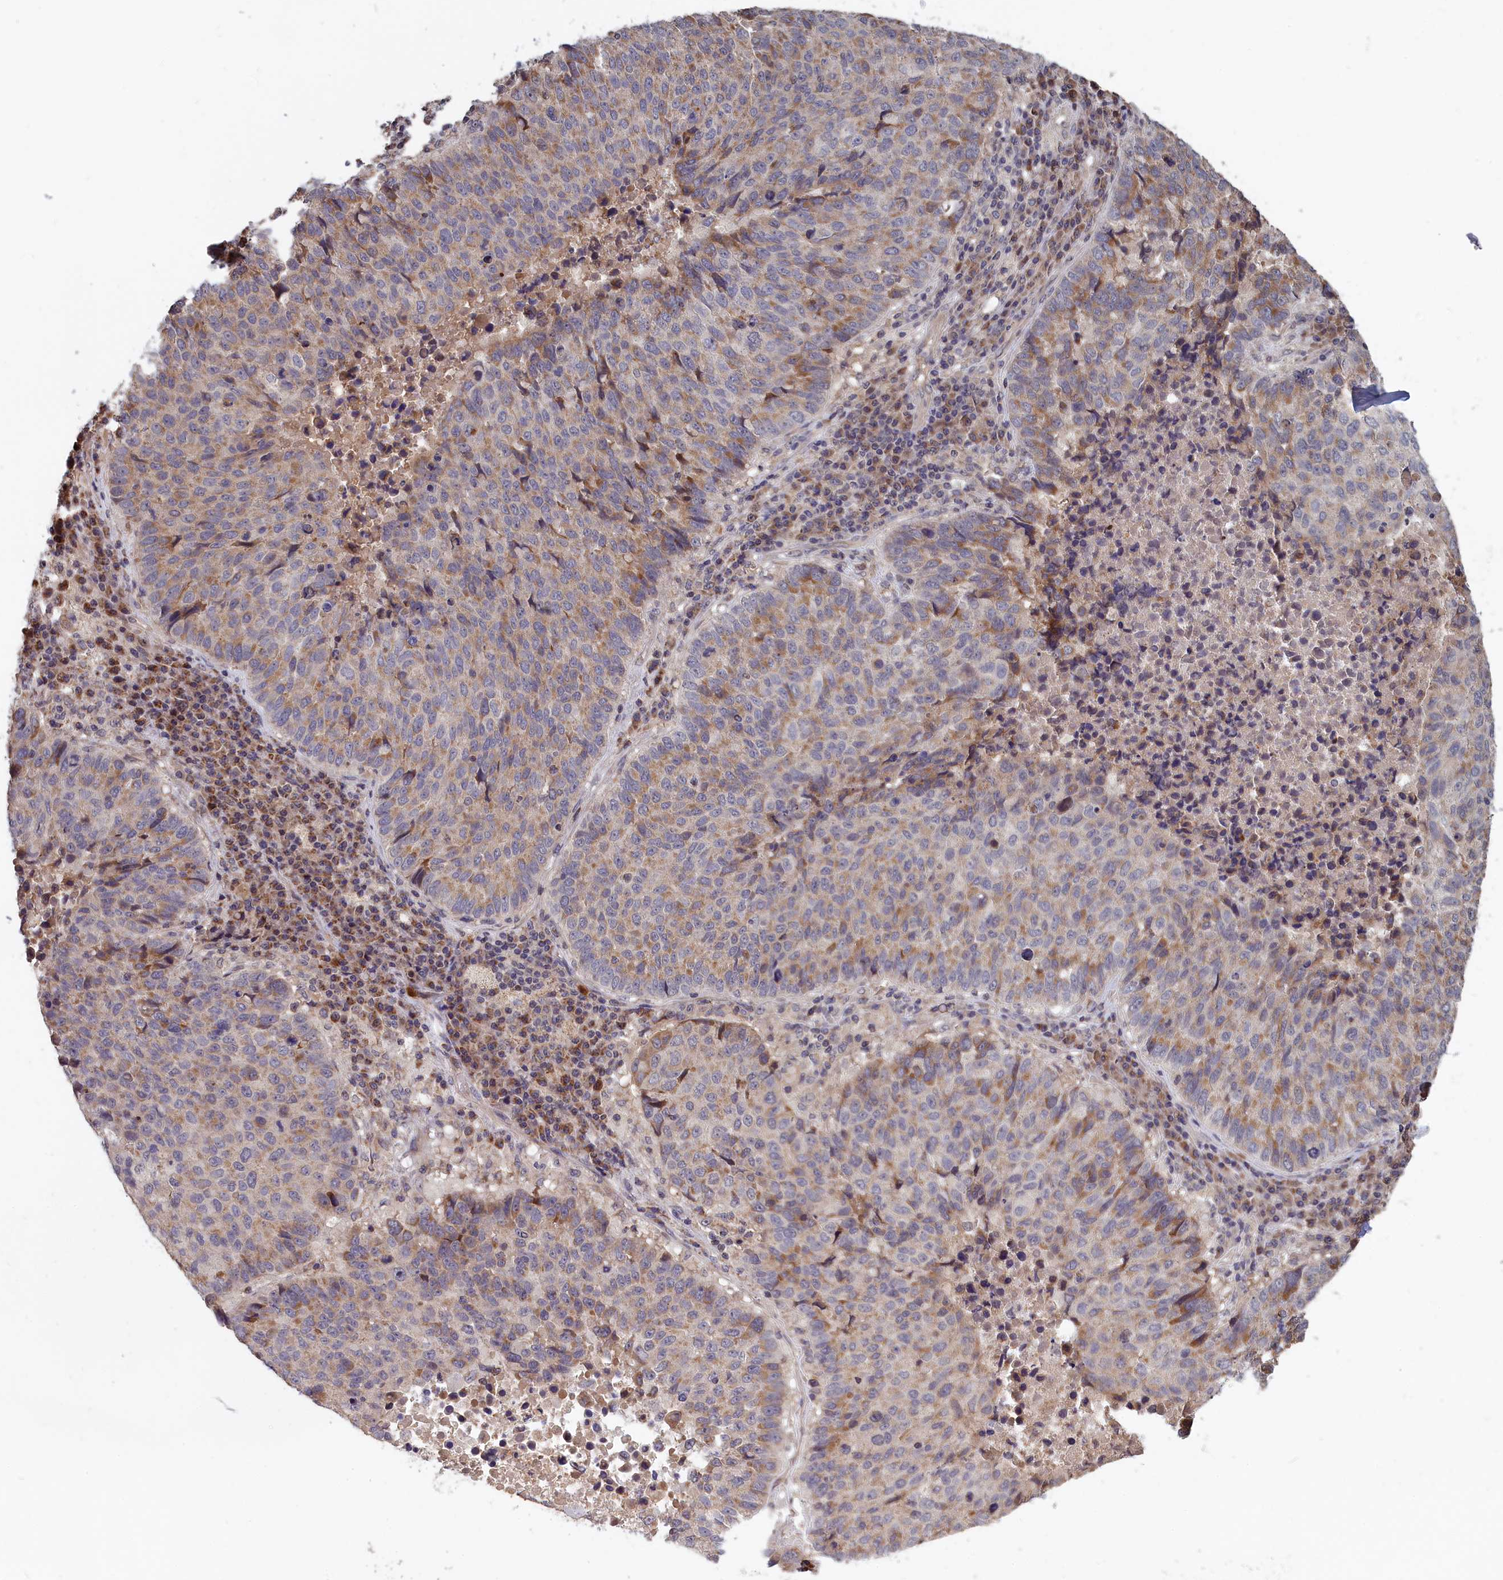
{"staining": {"intensity": "moderate", "quantity": ">75%", "location": "cytoplasmic/membranous"}, "tissue": "lung cancer", "cell_type": "Tumor cells", "image_type": "cancer", "snomed": [{"axis": "morphology", "description": "Squamous cell carcinoma, NOS"}, {"axis": "topography", "description": "Lung"}], "caption": "Immunohistochemistry (IHC) (DAB (3,3'-diaminobenzidine)) staining of squamous cell carcinoma (lung) reveals moderate cytoplasmic/membranous protein expression in approximately >75% of tumor cells.", "gene": "EPB41L4B", "patient": {"sex": "male", "age": 73}}